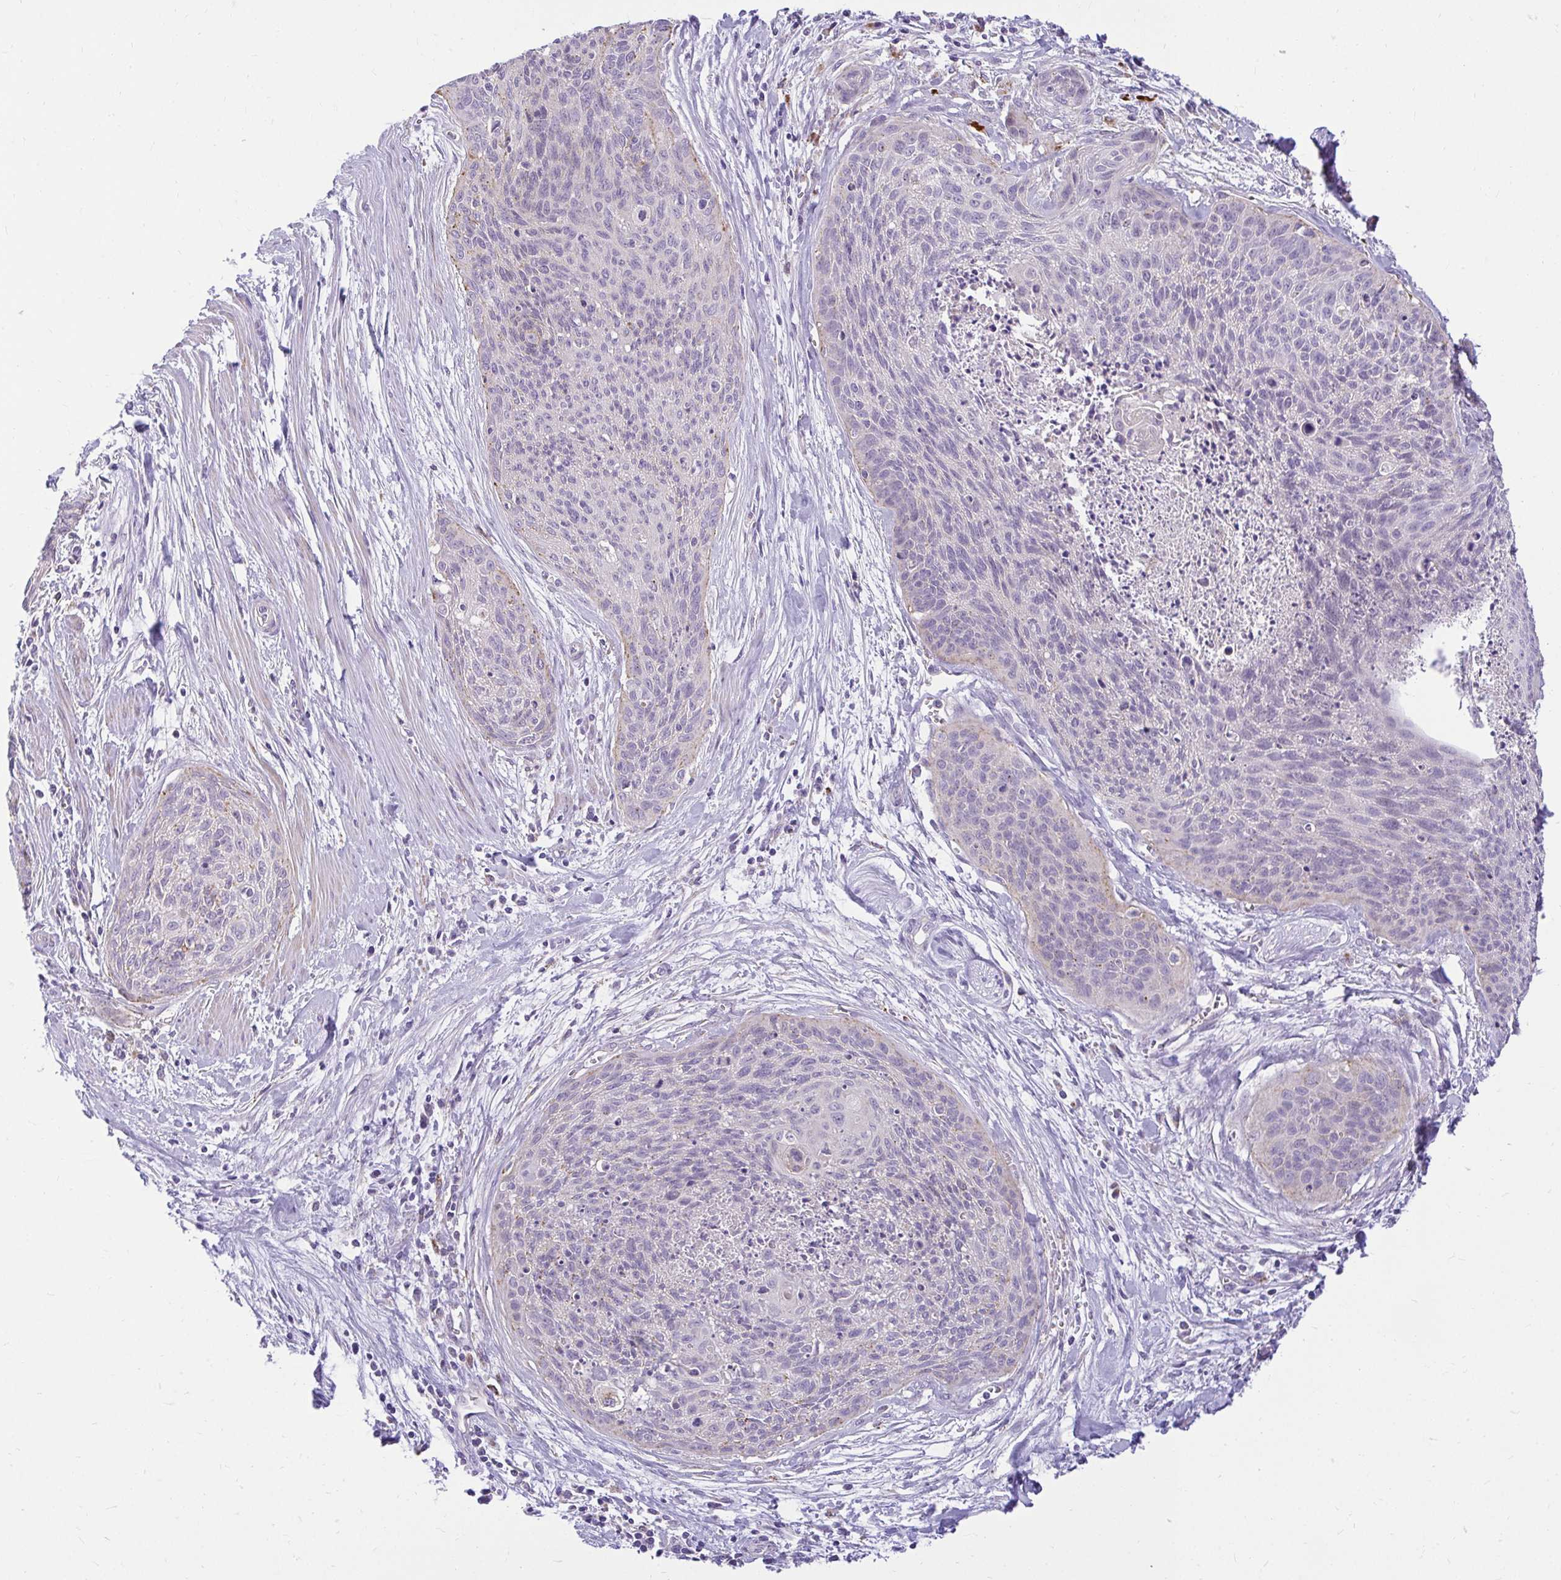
{"staining": {"intensity": "weak", "quantity": "<25%", "location": "cytoplasmic/membranous"}, "tissue": "cervical cancer", "cell_type": "Tumor cells", "image_type": "cancer", "snomed": [{"axis": "morphology", "description": "Squamous cell carcinoma, NOS"}, {"axis": "topography", "description": "Cervix"}], "caption": "Protein analysis of cervical cancer exhibits no significant staining in tumor cells.", "gene": "PKN3", "patient": {"sex": "female", "age": 55}}